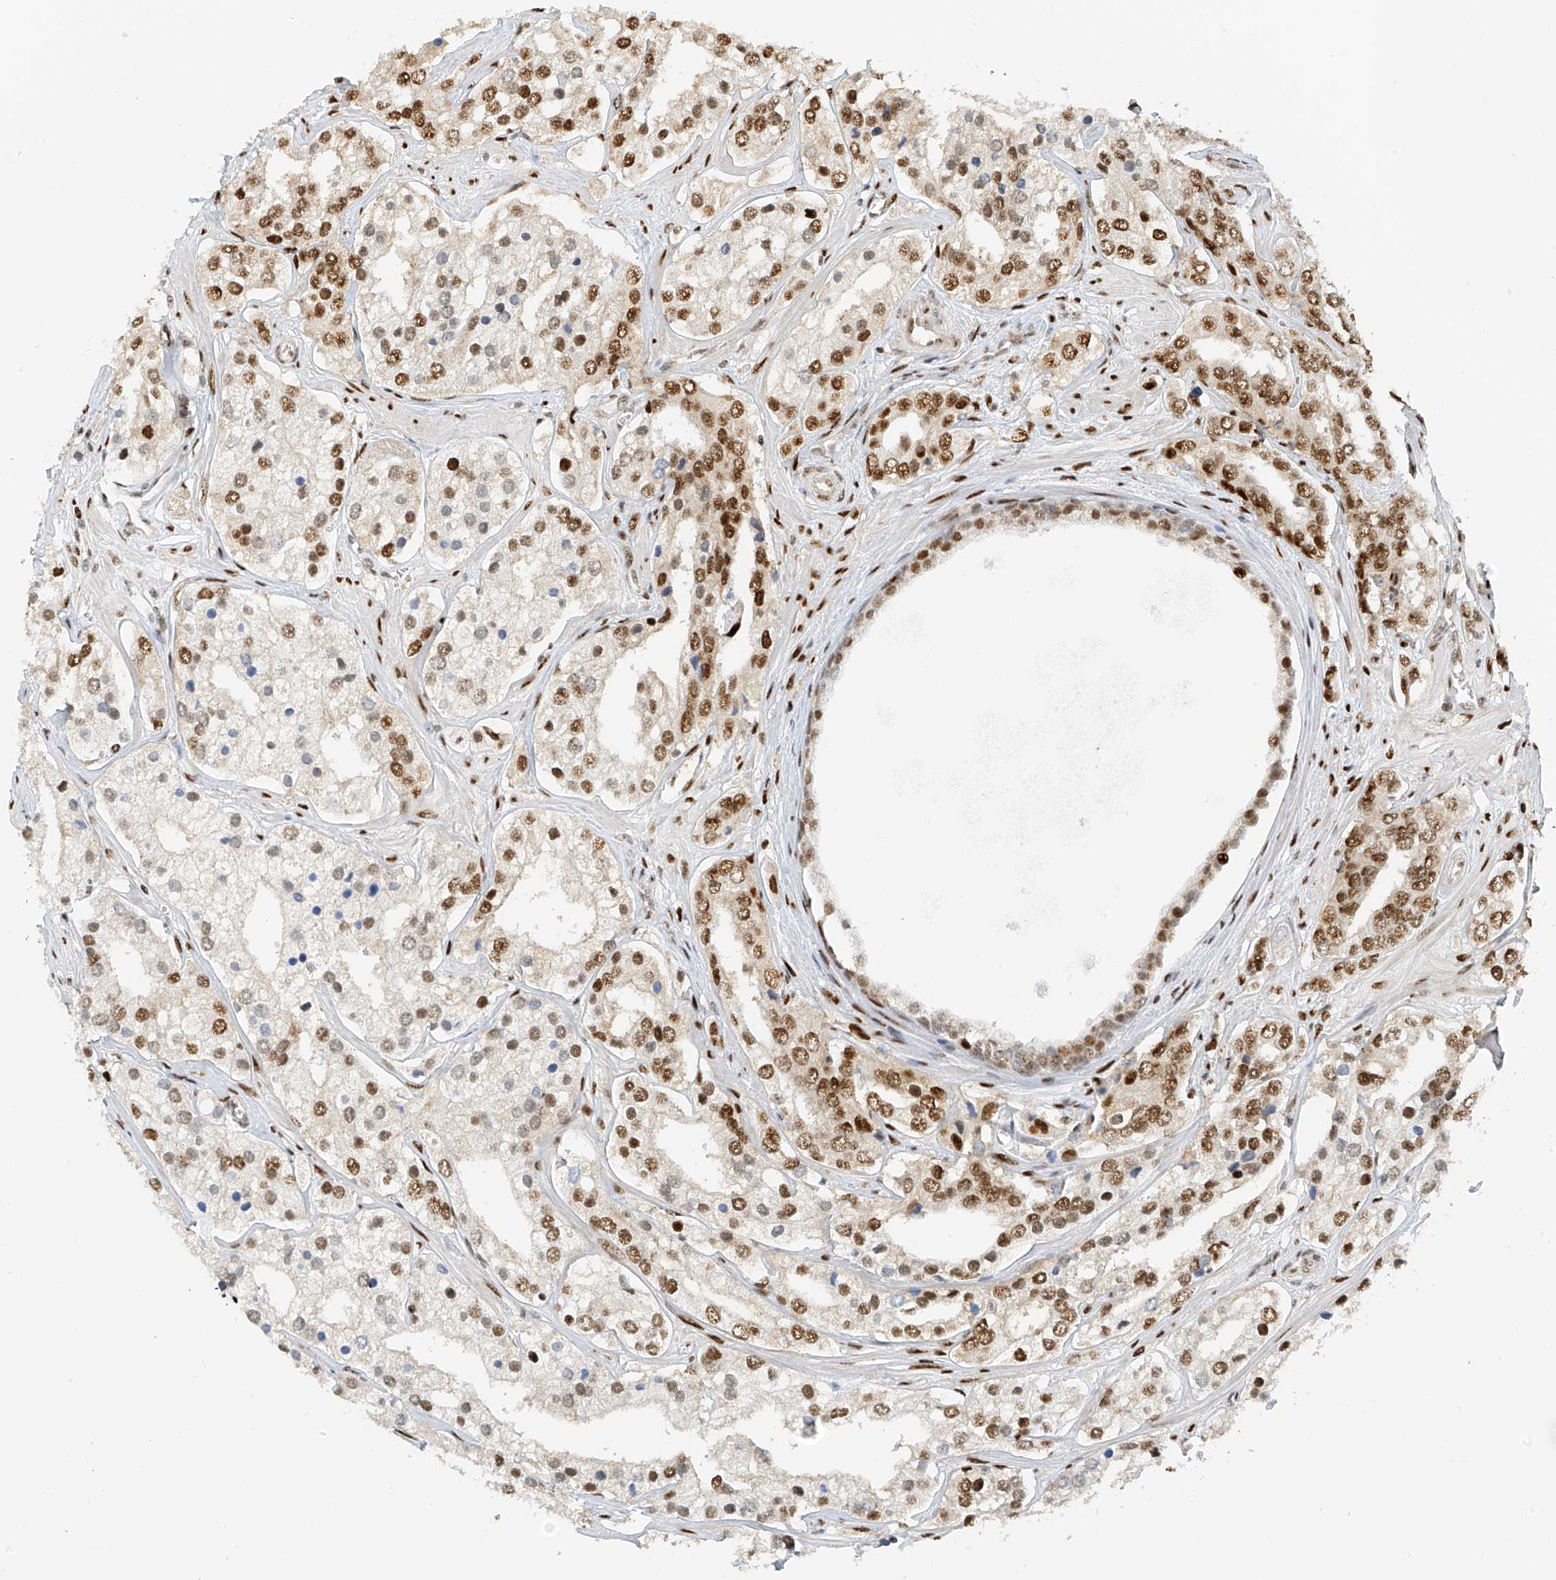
{"staining": {"intensity": "strong", "quantity": "25%-75%", "location": "nuclear"}, "tissue": "prostate cancer", "cell_type": "Tumor cells", "image_type": "cancer", "snomed": [{"axis": "morphology", "description": "Adenocarcinoma, High grade"}, {"axis": "topography", "description": "Prostate"}], "caption": "Human prostate cancer stained with a protein marker reveals strong staining in tumor cells.", "gene": "ZNF514", "patient": {"sex": "male", "age": 66}}